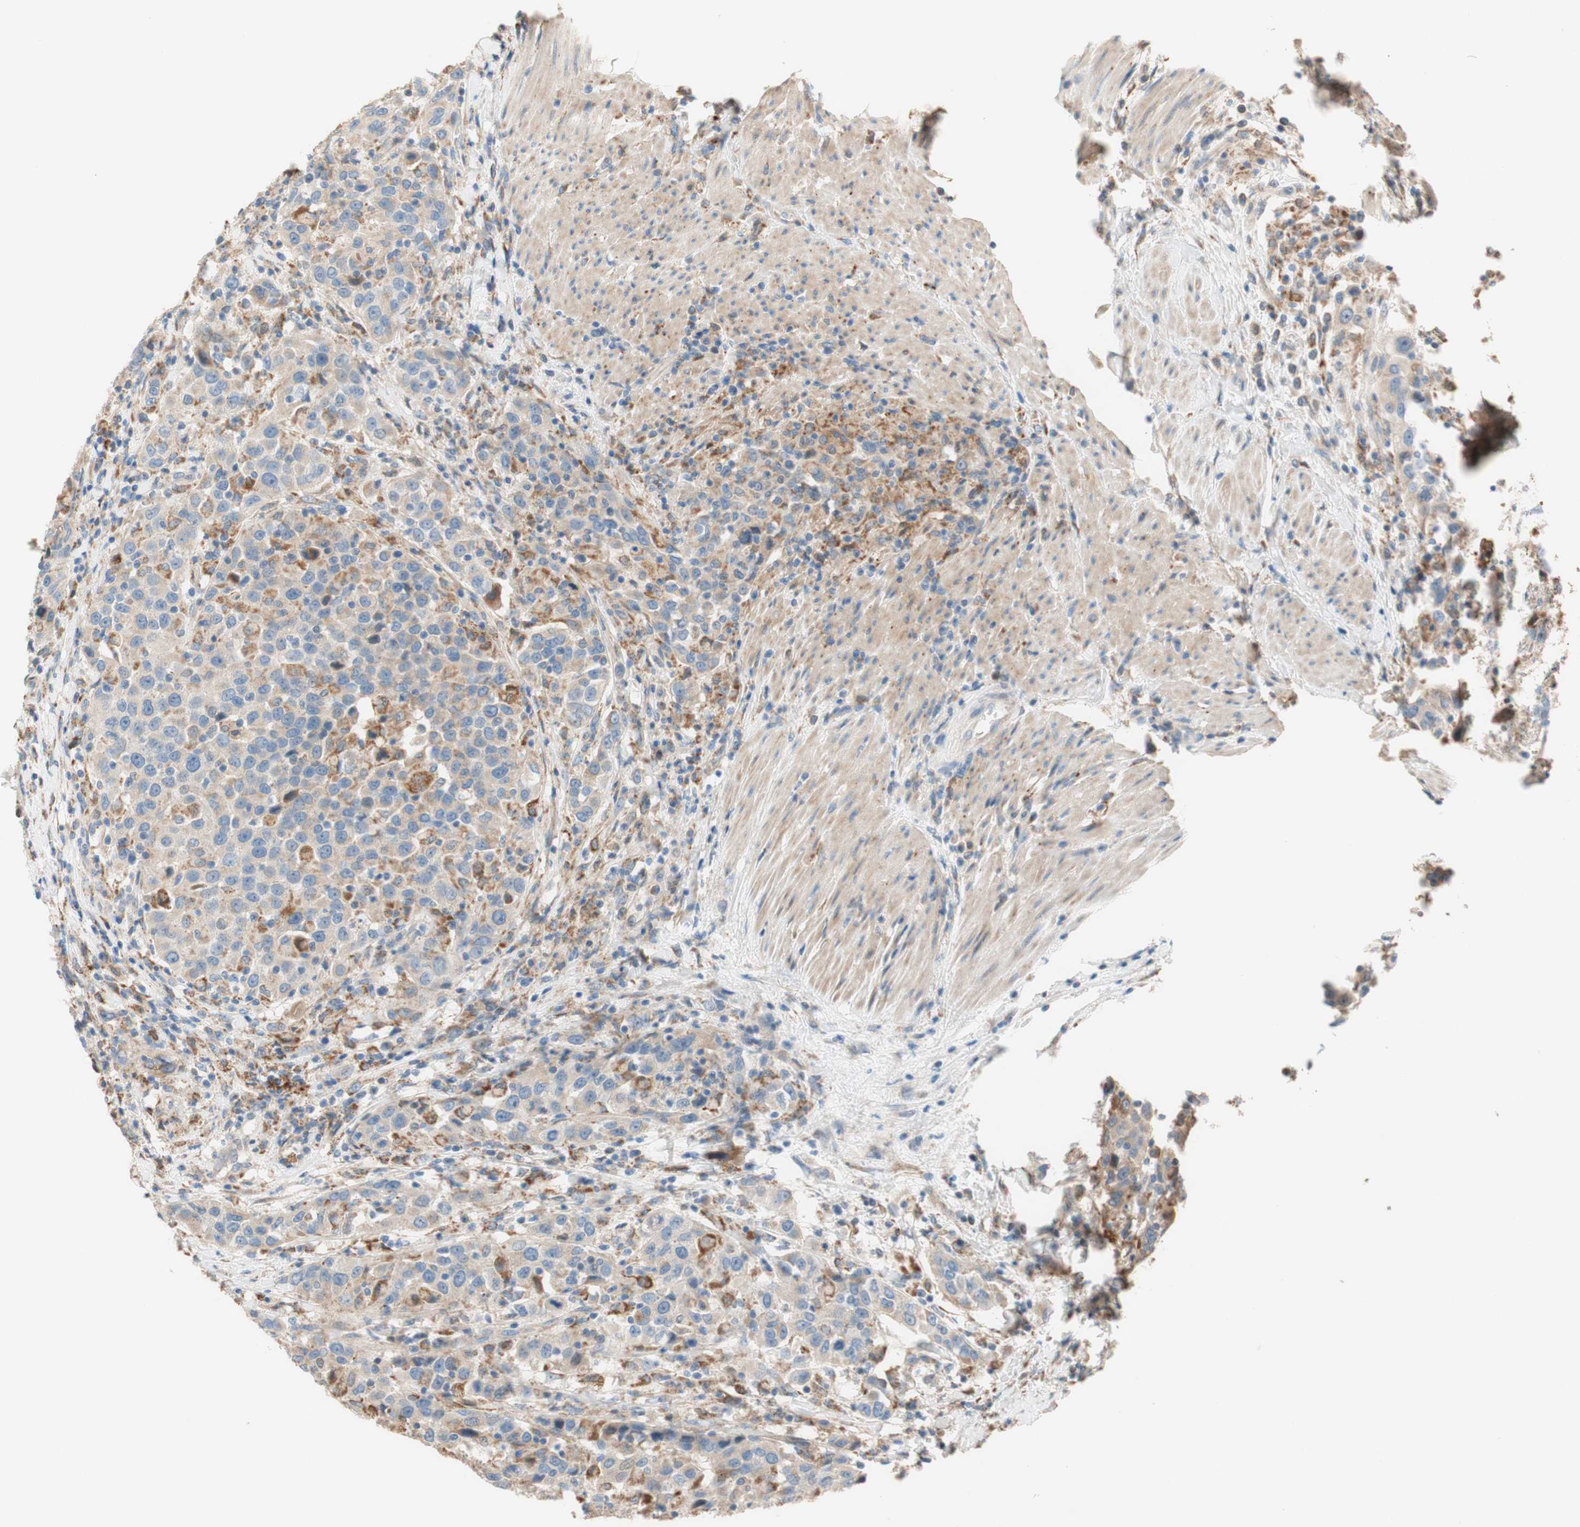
{"staining": {"intensity": "moderate", "quantity": "<25%", "location": "cytoplasmic/membranous"}, "tissue": "urothelial cancer", "cell_type": "Tumor cells", "image_type": "cancer", "snomed": [{"axis": "morphology", "description": "Urothelial carcinoma, High grade"}, {"axis": "topography", "description": "Urinary bladder"}], "caption": "Tumor cells reveal low levels of moderate cytoplasmic/membranous positivity in about <25% of cells in human urothelial cancer.", "gene": "PTPN21", "patient": {"sex": "female", "age": 80}}